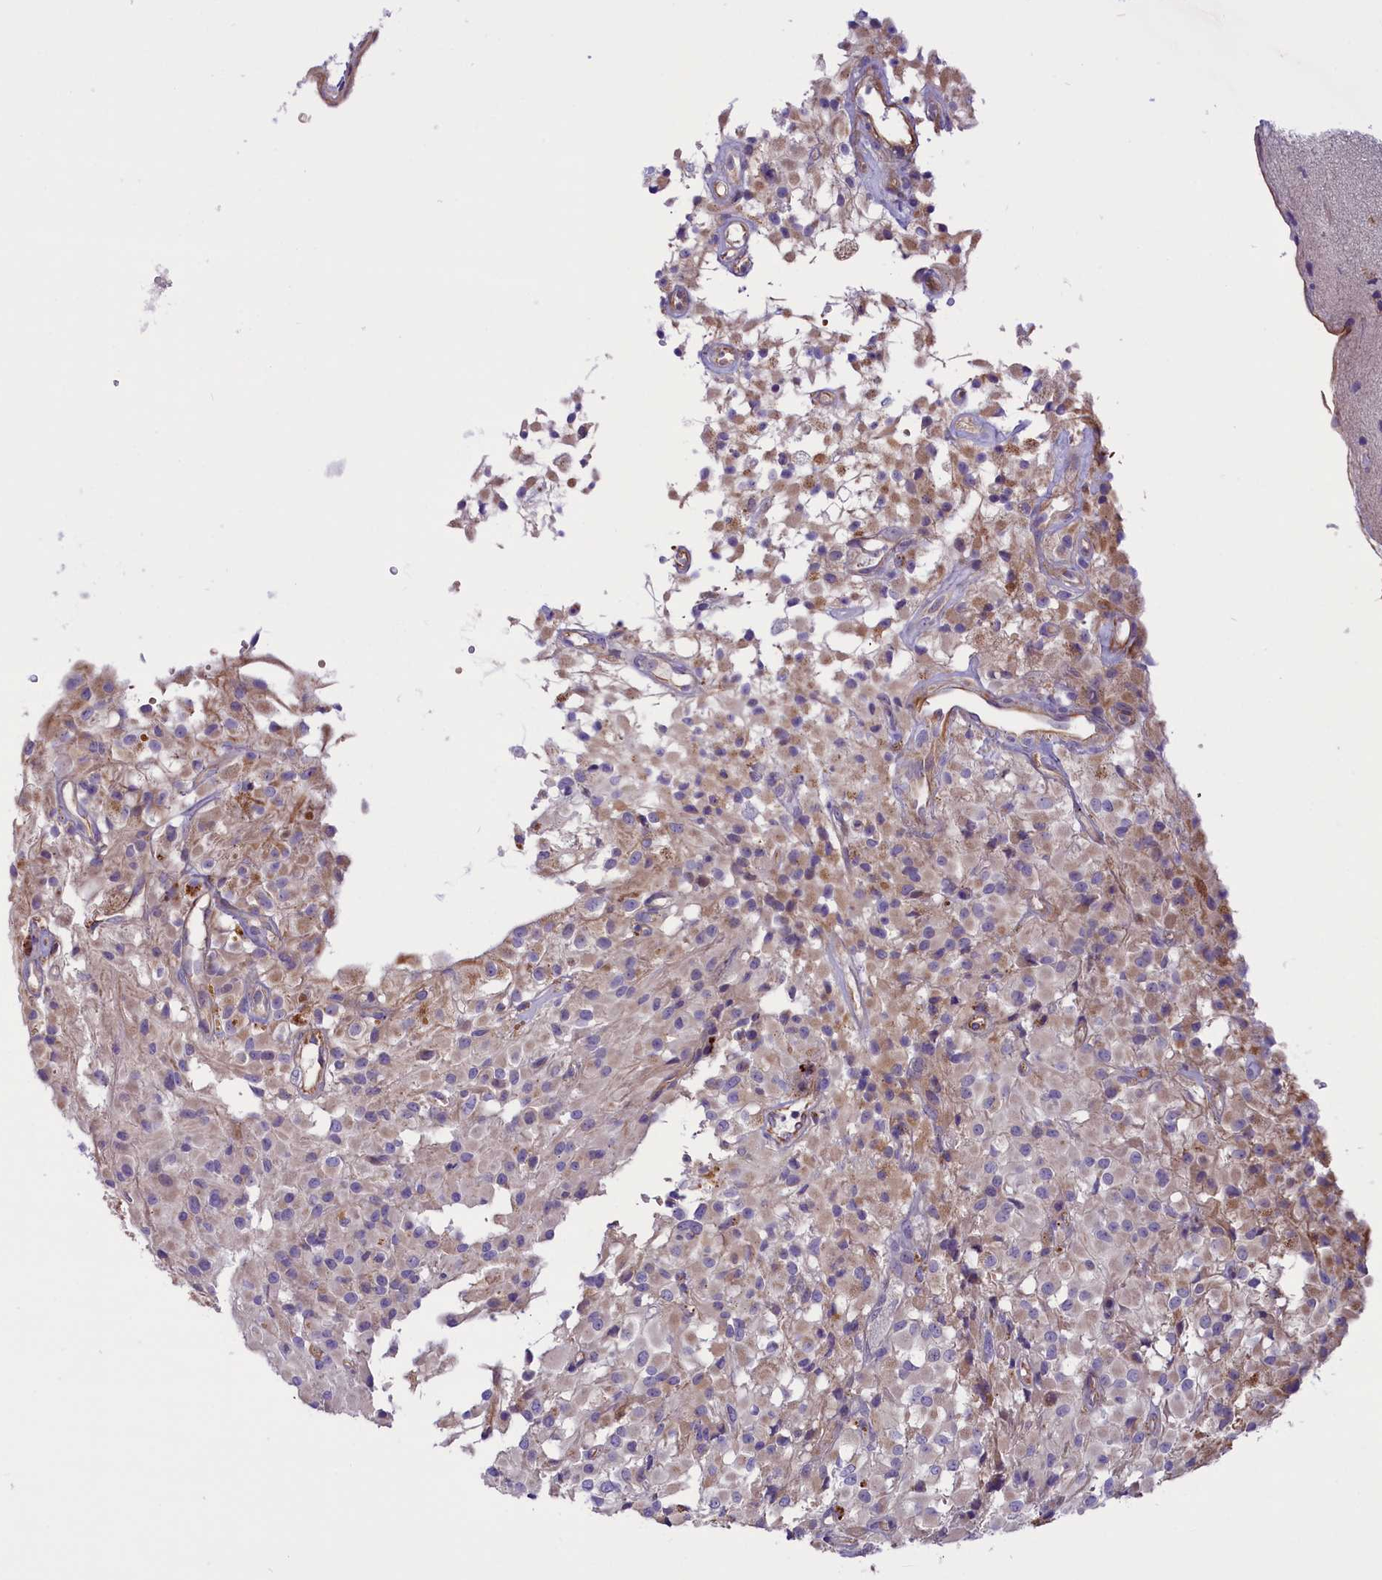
{"staining": {"intensity": "weak", "quantity": "<25%", "location": "cytoplasmic/membranous"}, "tissue": "glioma", "cell_type": "Tumor cells", "image_type": "cancer", "snomed": [{"axis": "morphology", "description": "Glioma, malignant, High grade"}, {"axis": "topography", "description": "Brain"}], "caption": "DAB (3,3'-diaminobenzidine) immunohistochemical staining of human malignant glioma (high-grade) shows no significant positivity in tumor cells.", "gene": "CCDC32", "patient": {"sex": "female", "age": 59}}